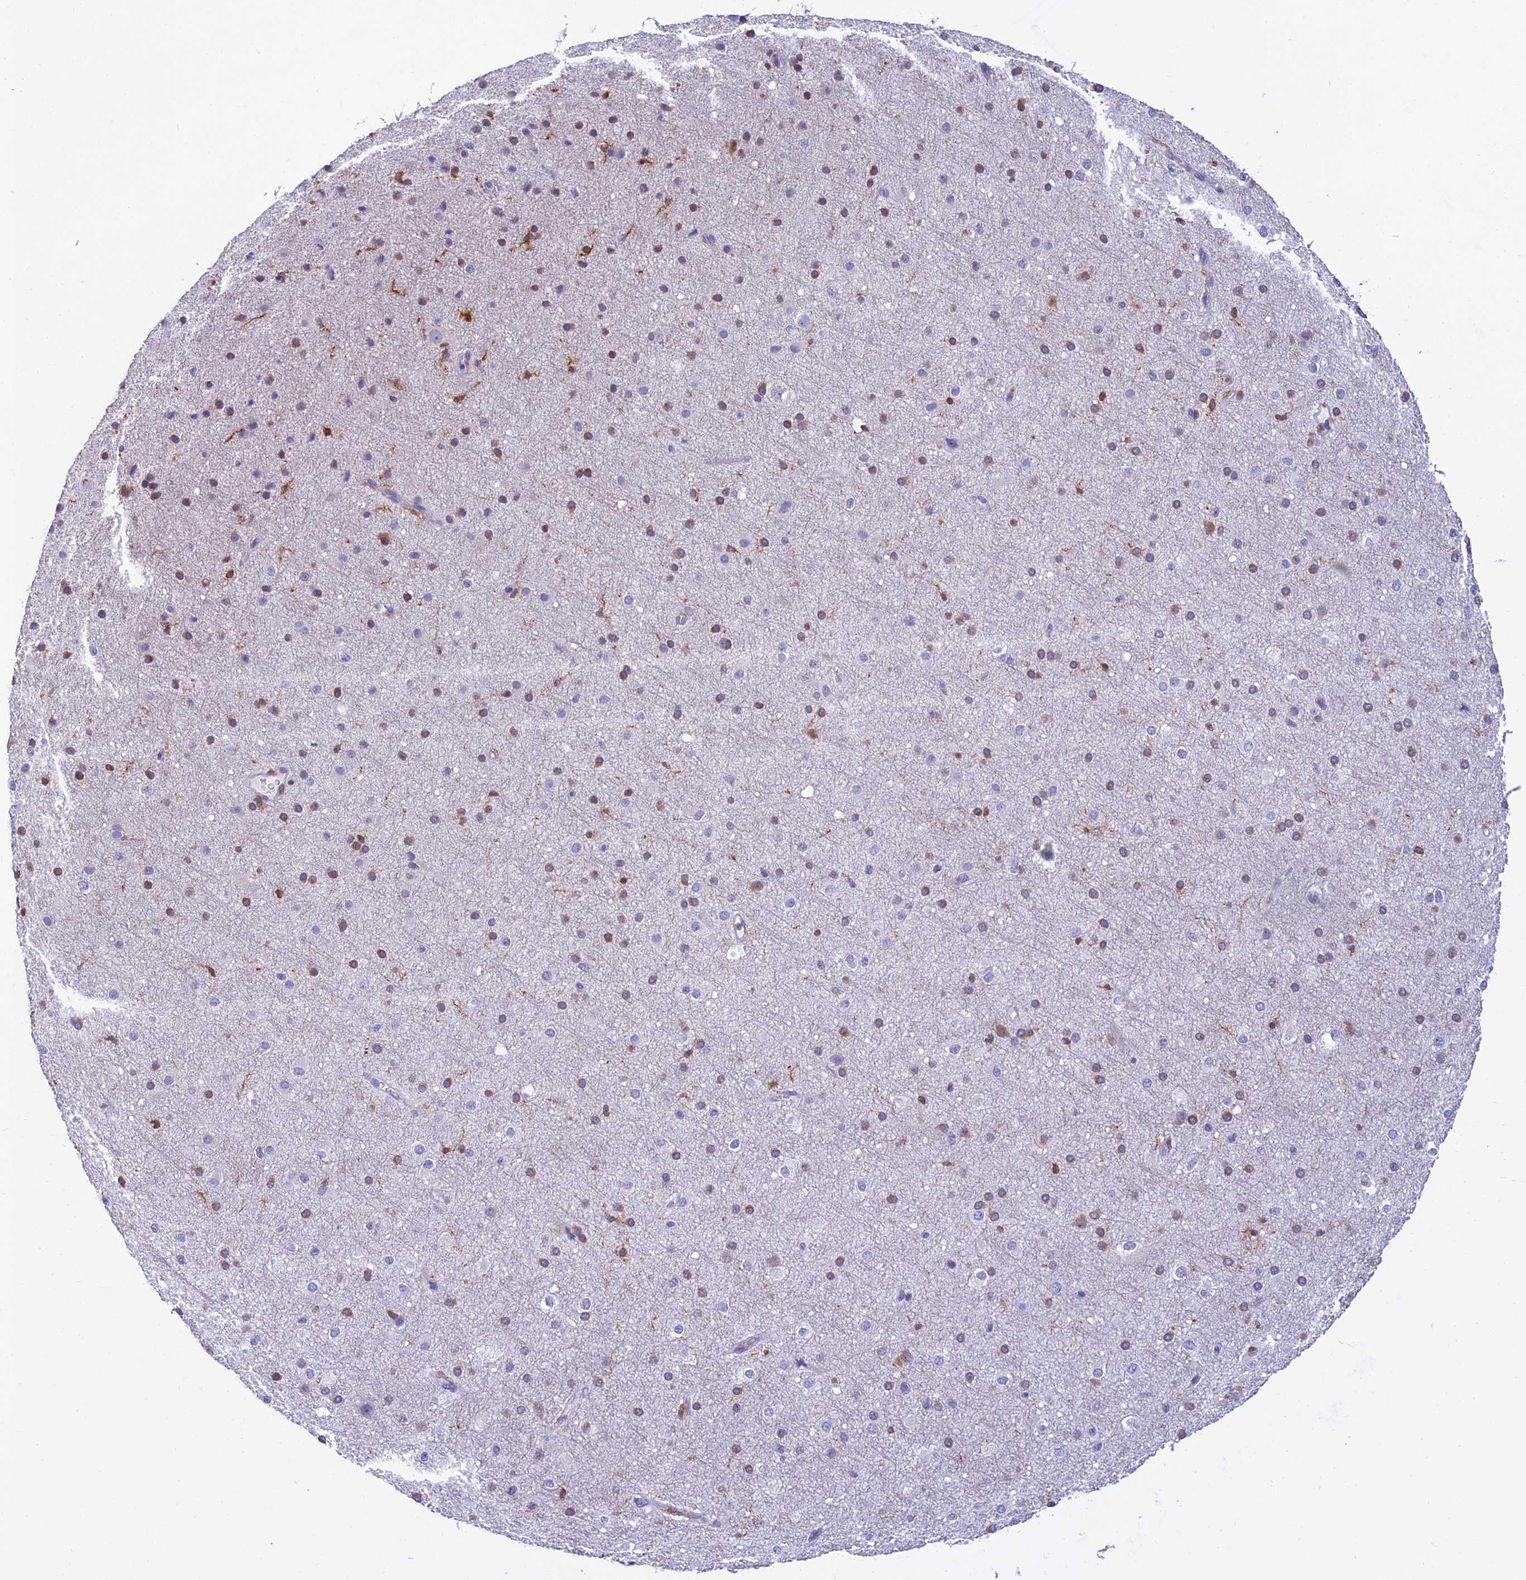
{"staining": {"intensity": "negative", "quantity": "none", "location": "none"}, "tissue": "cerebral cortex", "cell_type": "Endothelial cells", "image_type": "normal", "snomed": [{"axis": "morphology", "description": "Normal tissue, NOS"}, {"axis": "morphology", "description": "Developmental malformation"}, {"axis": "topography", "description": "Cerebral cortex"}], "caption": "Immunohistochemistry image of normal cerebral cortex: human cerebral cortex stained with DAB (3,3'-diaminobenzidine) demonstrates no significant protein expression in endothelial cells. The staining was performed using DAB (3,3'-diaminobenzidine) to visualize the protein expression in brown, while the nuclei were stained in blue with hematoxylin (Magnification: 20x).", "gene": "UBE2G1", "patient": {"sex": "female", "age": 30}}